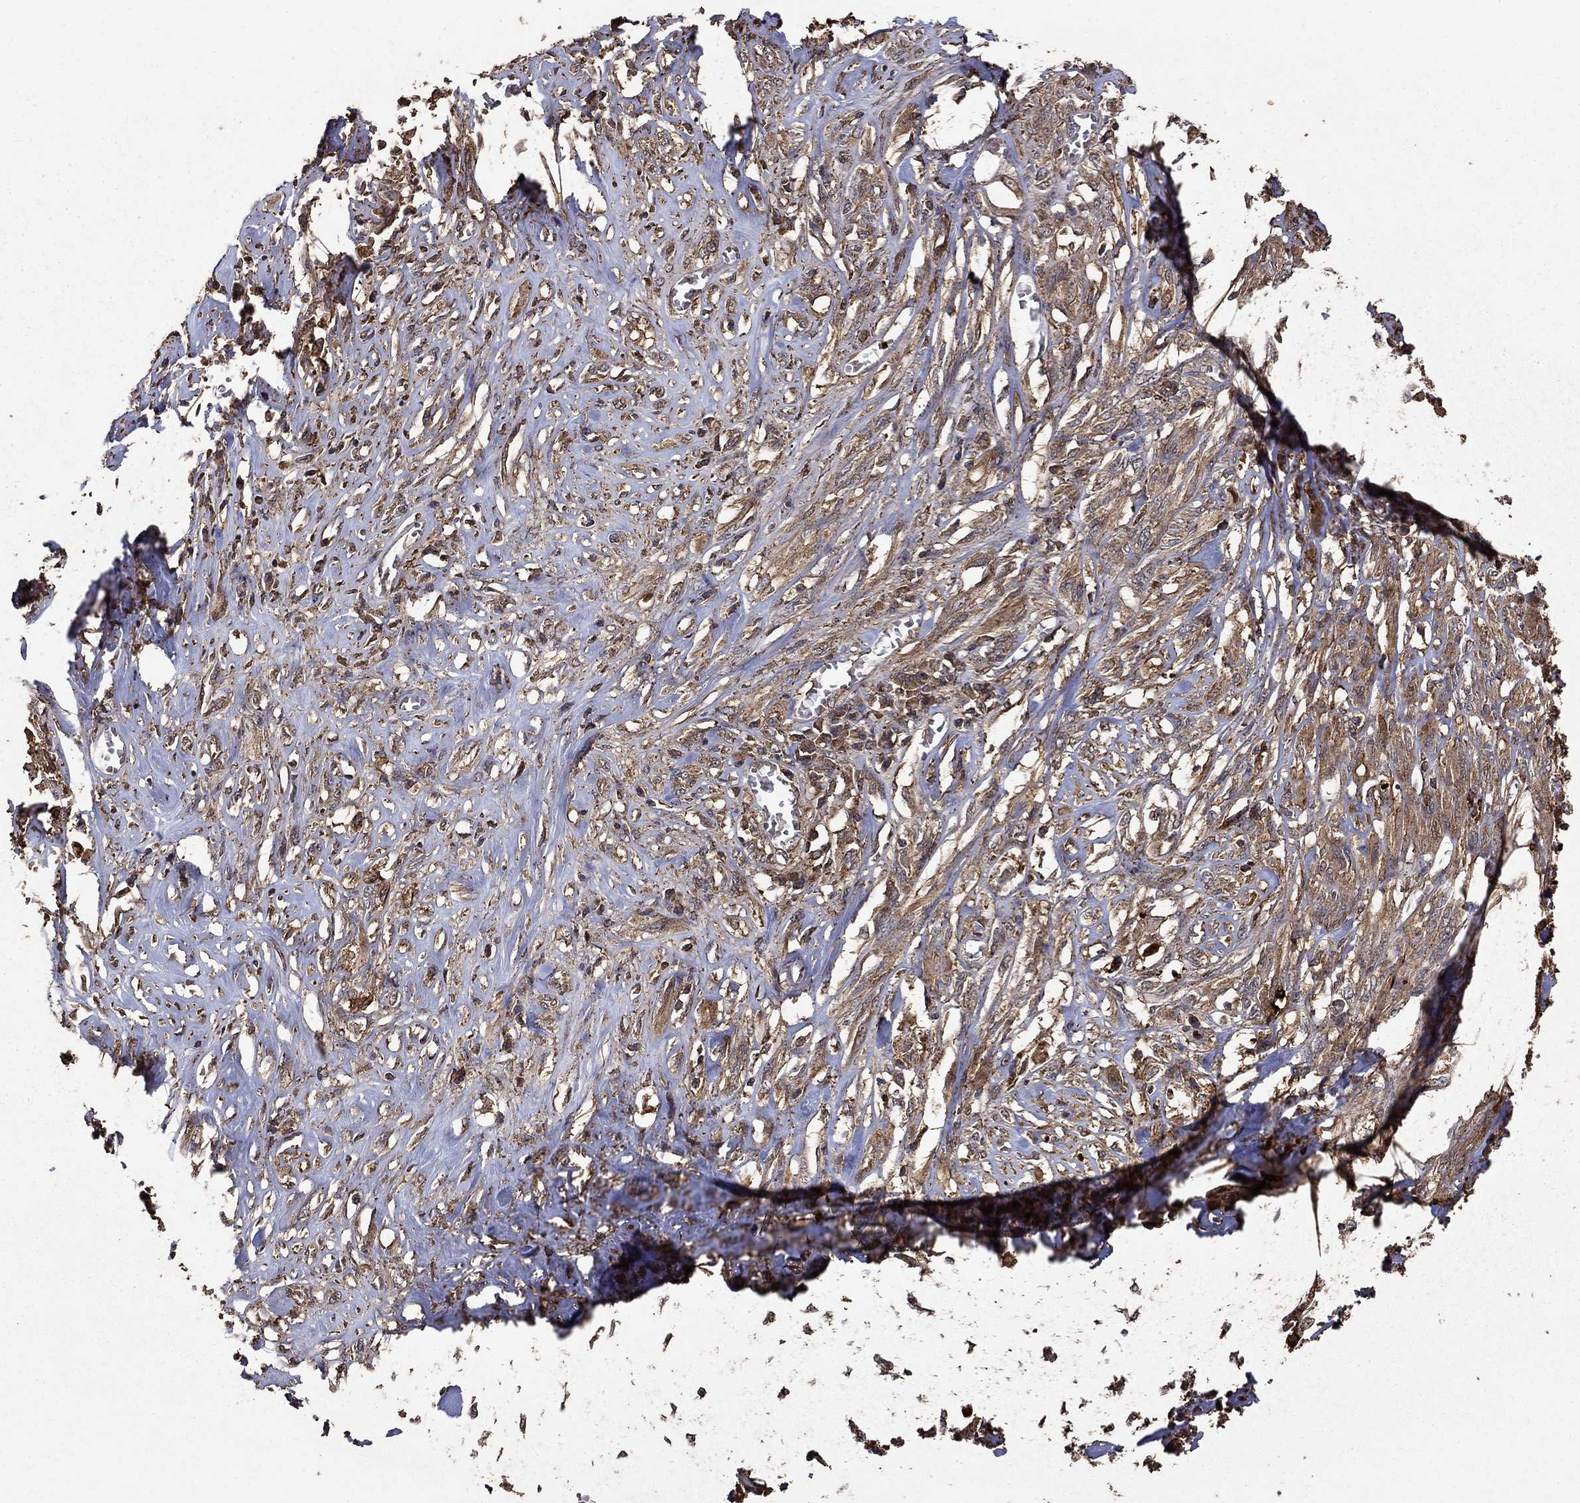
{"staining": {"intensity": "moderate", "quantity": "25%-75%", "location": "cytoplasmic/membranous"}, "tissue": "melanoma", "cell_type": "Tumor cells", "image_type": "cancer", "snomed": [{"axis": "morphology", "description": "Malignant melanoma, NOS"}, {"axis": "topography", "description": "Skin"}], "caption": "Malignant melanoma stained for a protein reveals moderate cytoplasmic/membranous positivity in tumor cells. (brown staining indicates protein expression, while blue staining denotes nuclei).", "gene": "IFRD1", "patient": {"sex": "female", "age": 91}}